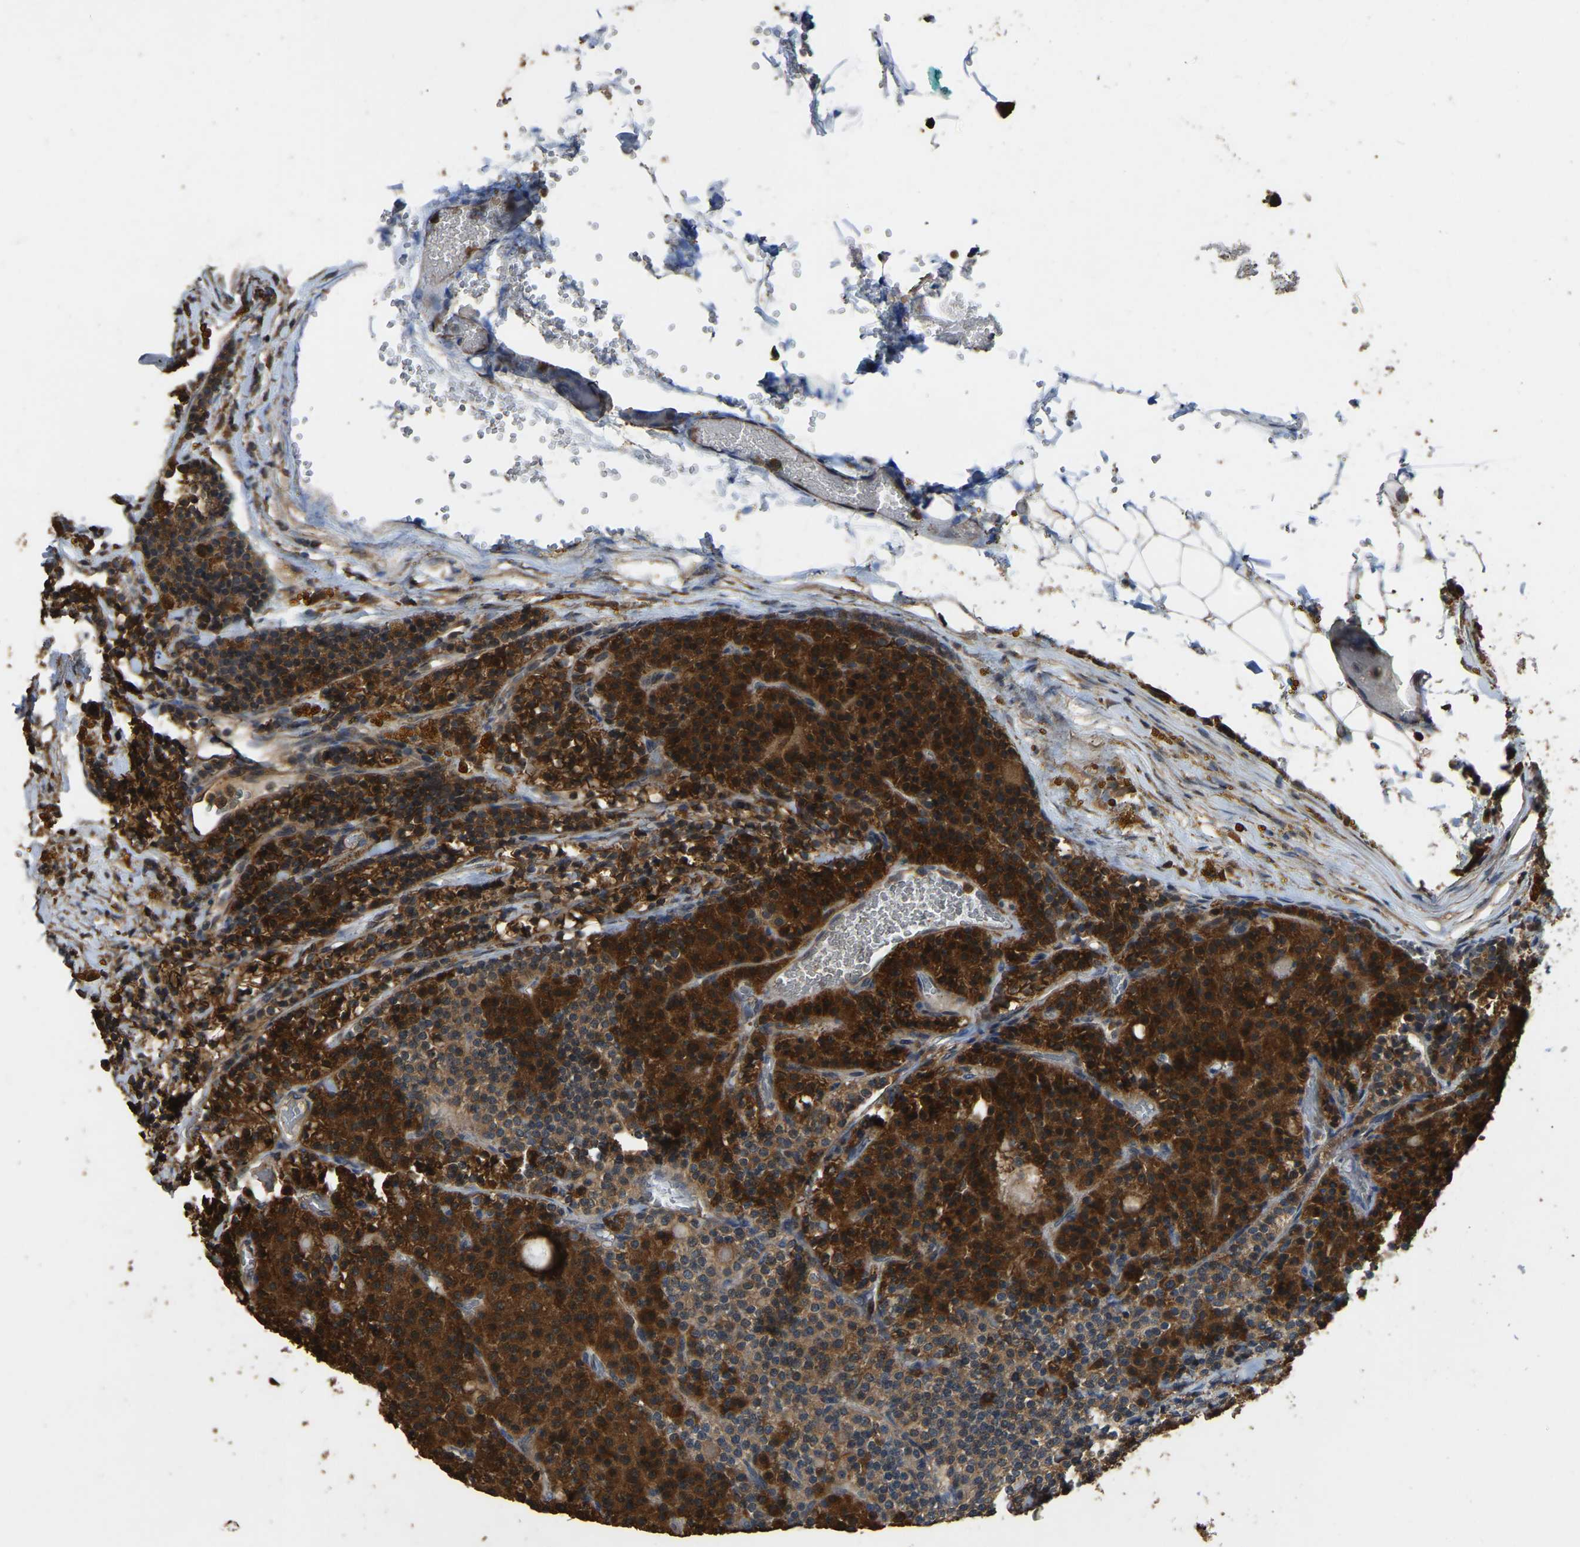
{"staining": {"intensity": "moderate", "quantity": ">75%", "location": "cytoplasmic/membranous"}, "tissue": "parathyroid gland", "cell_type": "Glandular cells", "image_type": "normal", "snomed": [{"axis": "morphology", "description": "Normal tissue, NOS"}, {"axis": "morphology", "description": "Adenoma, NOS"}, {"axis": "topography", "description": "Parathyroid gland"}], "caption": "This is a micrograph of immunohistochemistry (IHC) staining of normal parathyroid gland, which shows moderate staining in the cytoplasmic/membranous of glandular cells.", "gene": "FHIT", "patient": {"sex": "male", "age": 75}}